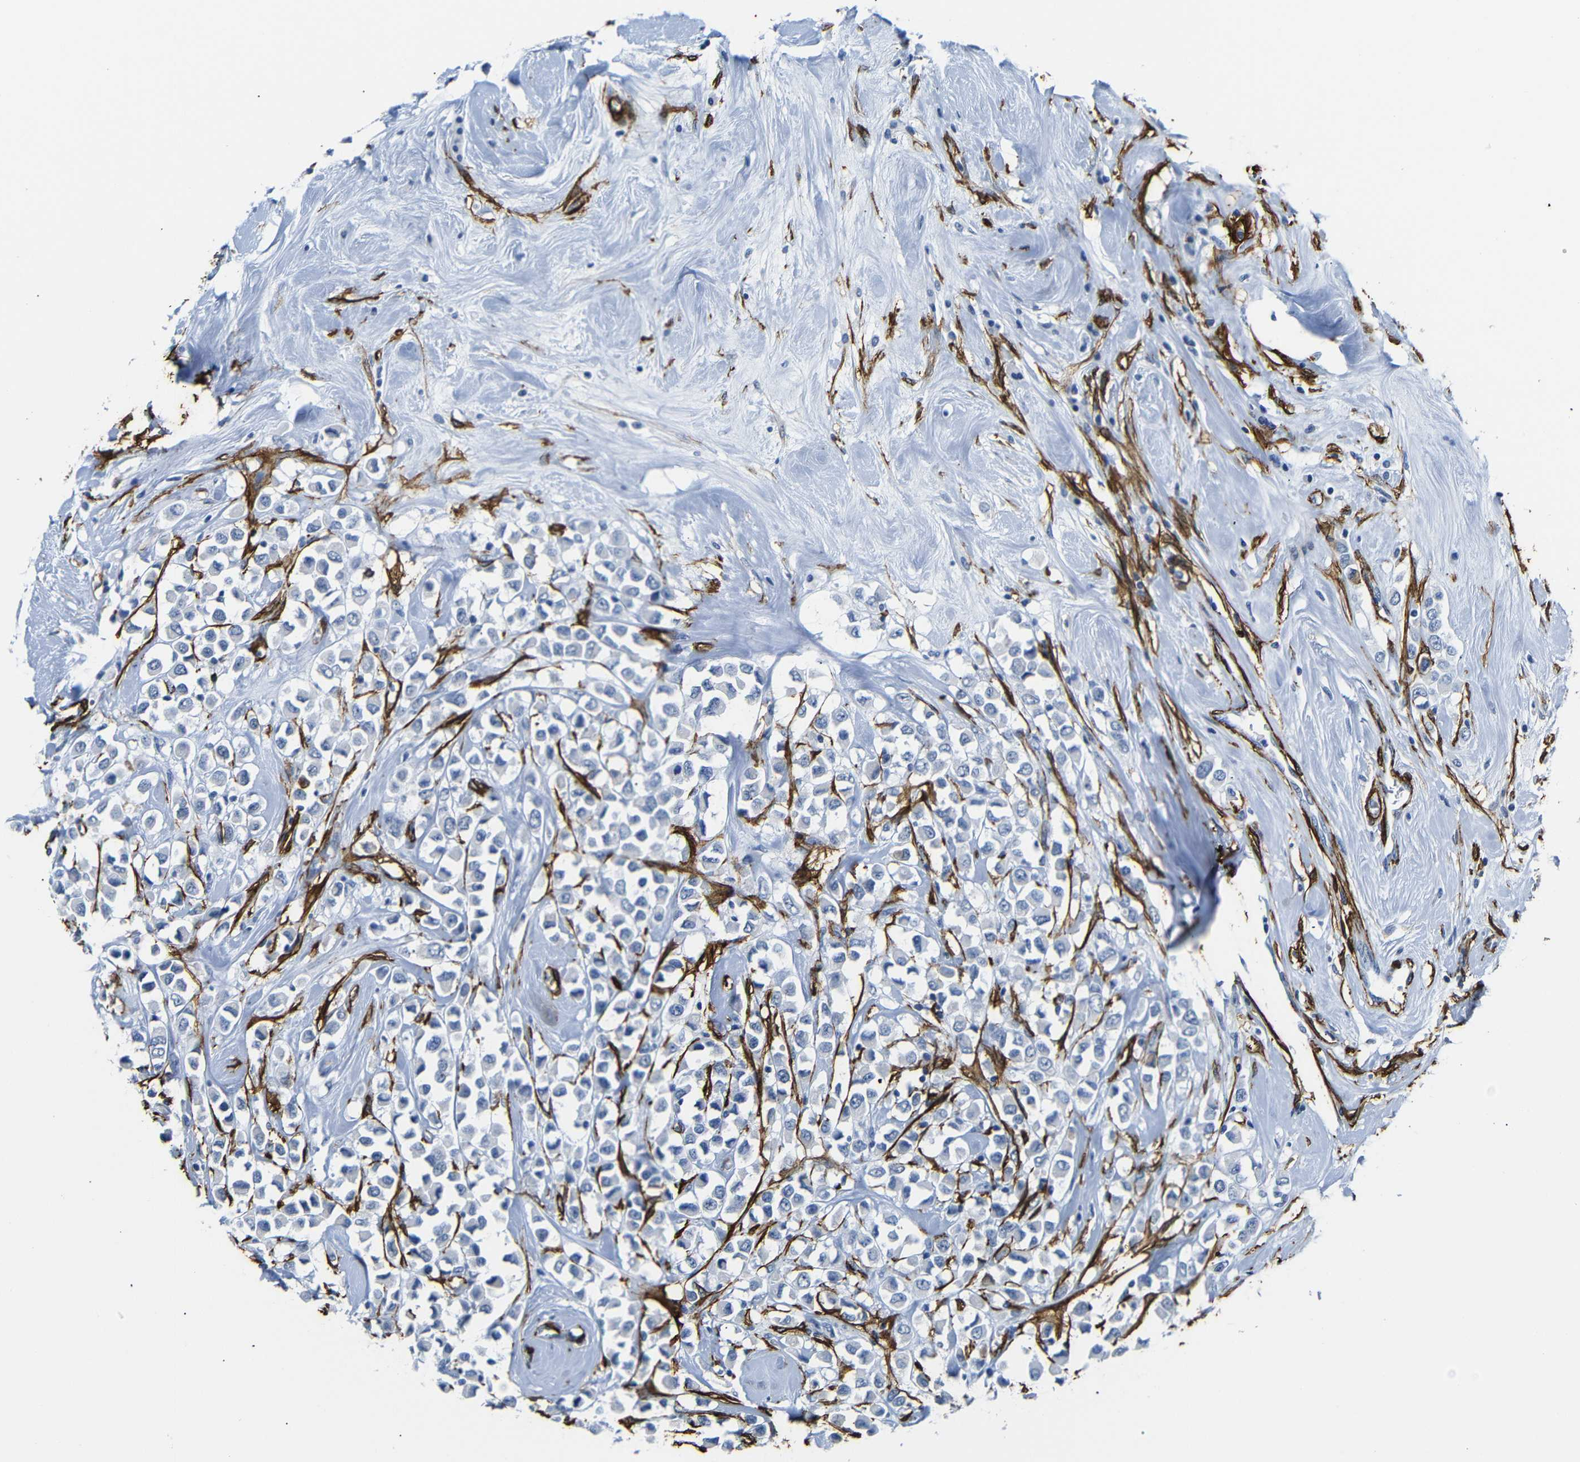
{"staining": {"intensity": "negative", "quantity": "none", "location": "none"}, "tissue": "breast cancer", "cell_type": "Tumor cells", "image_type": "cancer", "snomed": [{"axis": "morphology", "description": "Duct carcinoma"}, {"axis": "topography", "description": "Breast"}], "caption": "The micrograph displays no staining of tumor cells in breast cancer.", "gene": "ACTA2", "patient": {"sex": "female", "age": 61}}